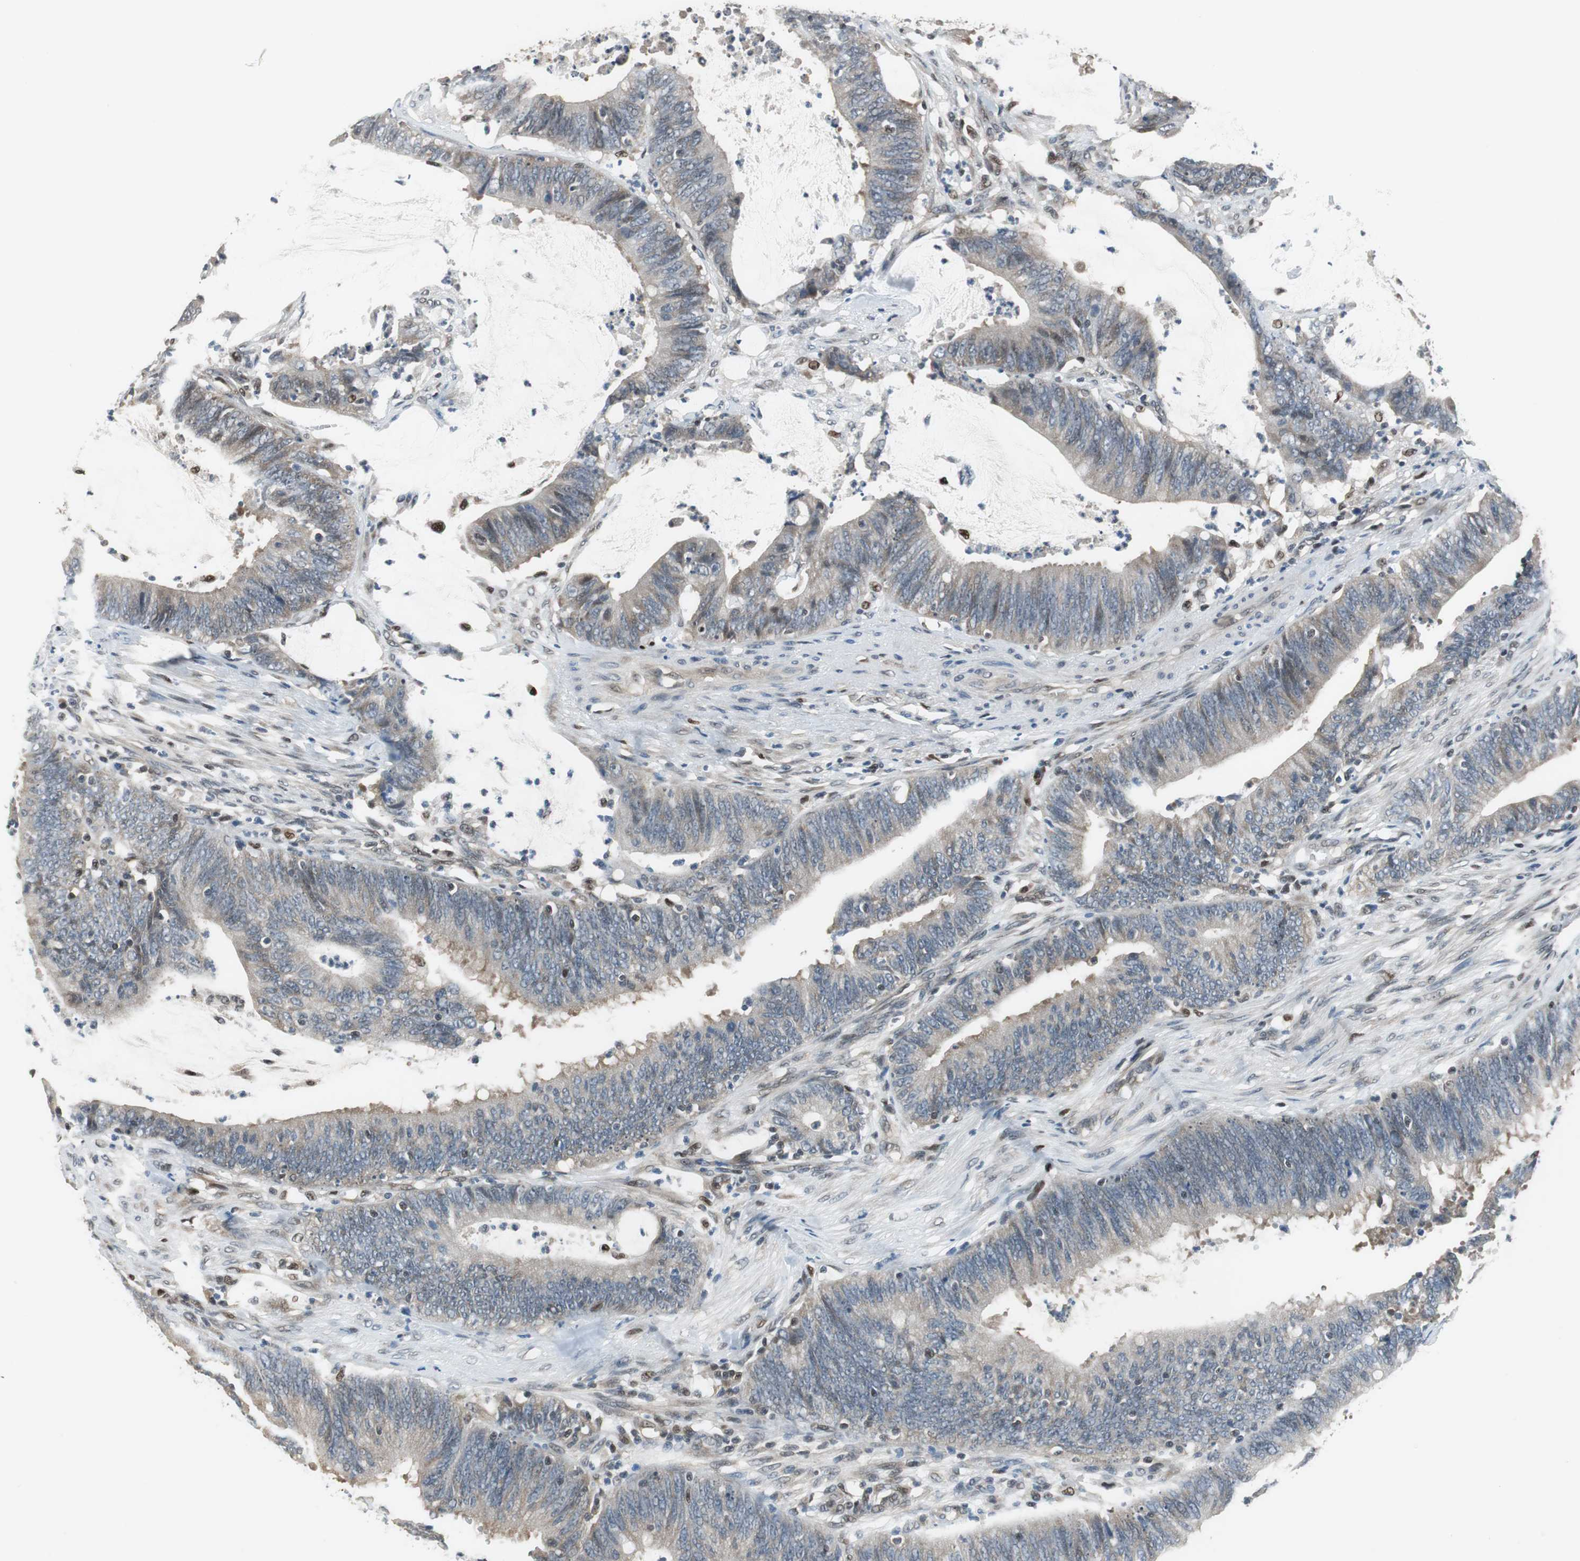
{"staining": {"intensity": "weak", "quantity": "<25%", "location": "cytoplasmic/membranous"}, "tissue": "colorectal cancer", "cell_type": "Tumor cells", "image_type": "cancer", "snomed": [{"axis": "morphology", "description": "Adenocarcinoma, NOS"}, {"axis": "topography", "description": "Rectum"}], "caption": "Micrograph shows no protein expression in tumor cells of colorectal cancer tissue.", "gene": "MAFB", "patient": {"sex": "female", "age": 66}}